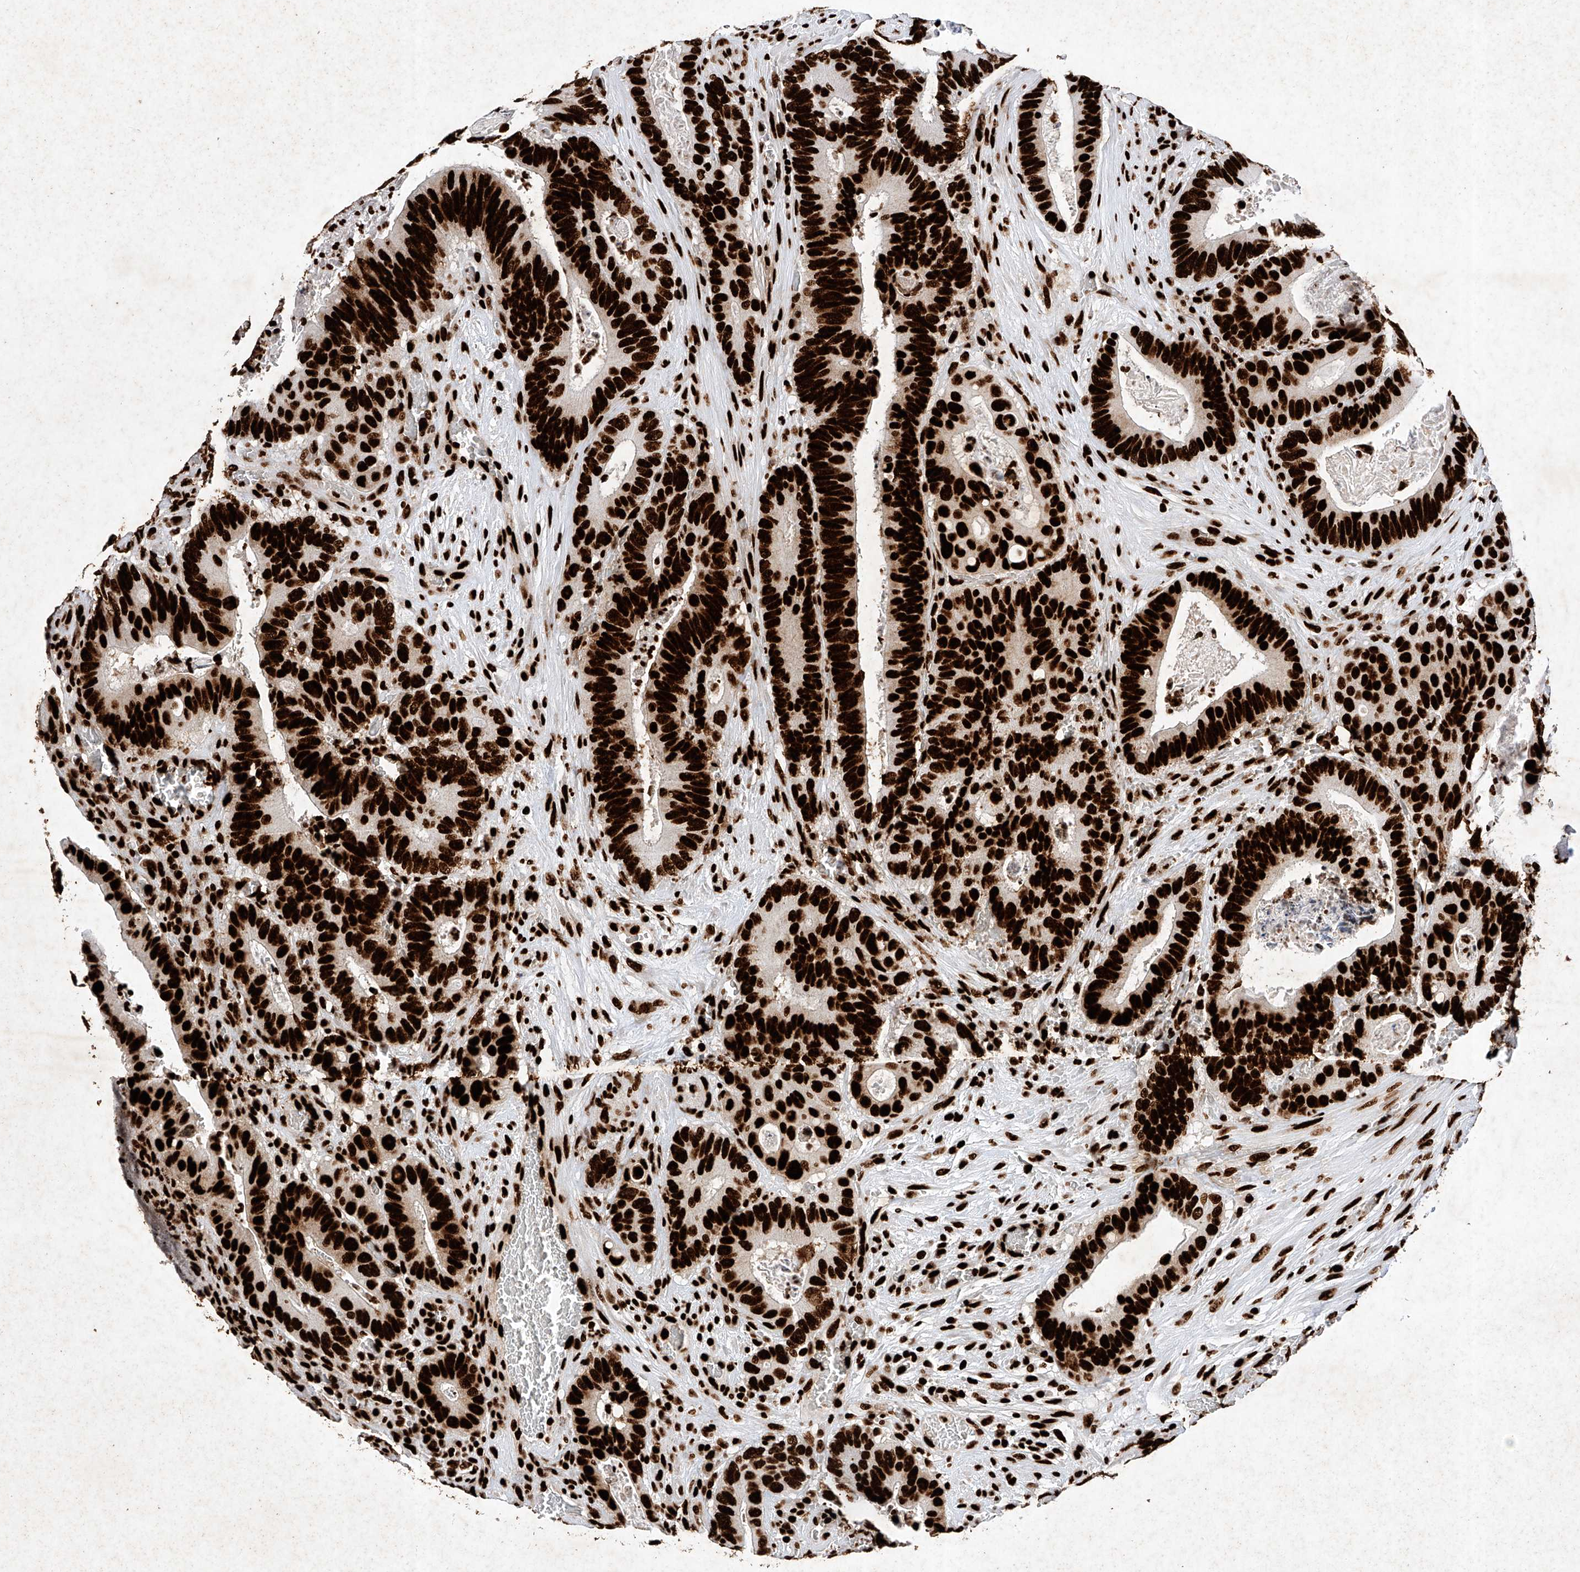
{"staining": {"intensity": "strong", "quantity": ">75%", "location": "nuclear"}, "tissue": "colorectal cancer", "cell_type": "Tumor cells", "image_type": "cancer", "snomed": [{"axis": "morphology", "description": "Adenocarcinoma, NOS"}, {"axis": "topography", "description": "Colon"}], "caption": "Immunohistochemical staining of colorectal cancer (adenocarcinoma) displays high levels of strong nuclear expression in about >75% of tumor cells.", "gene": "SRSF6", "patient": {"sex": "male", "age": 72}}